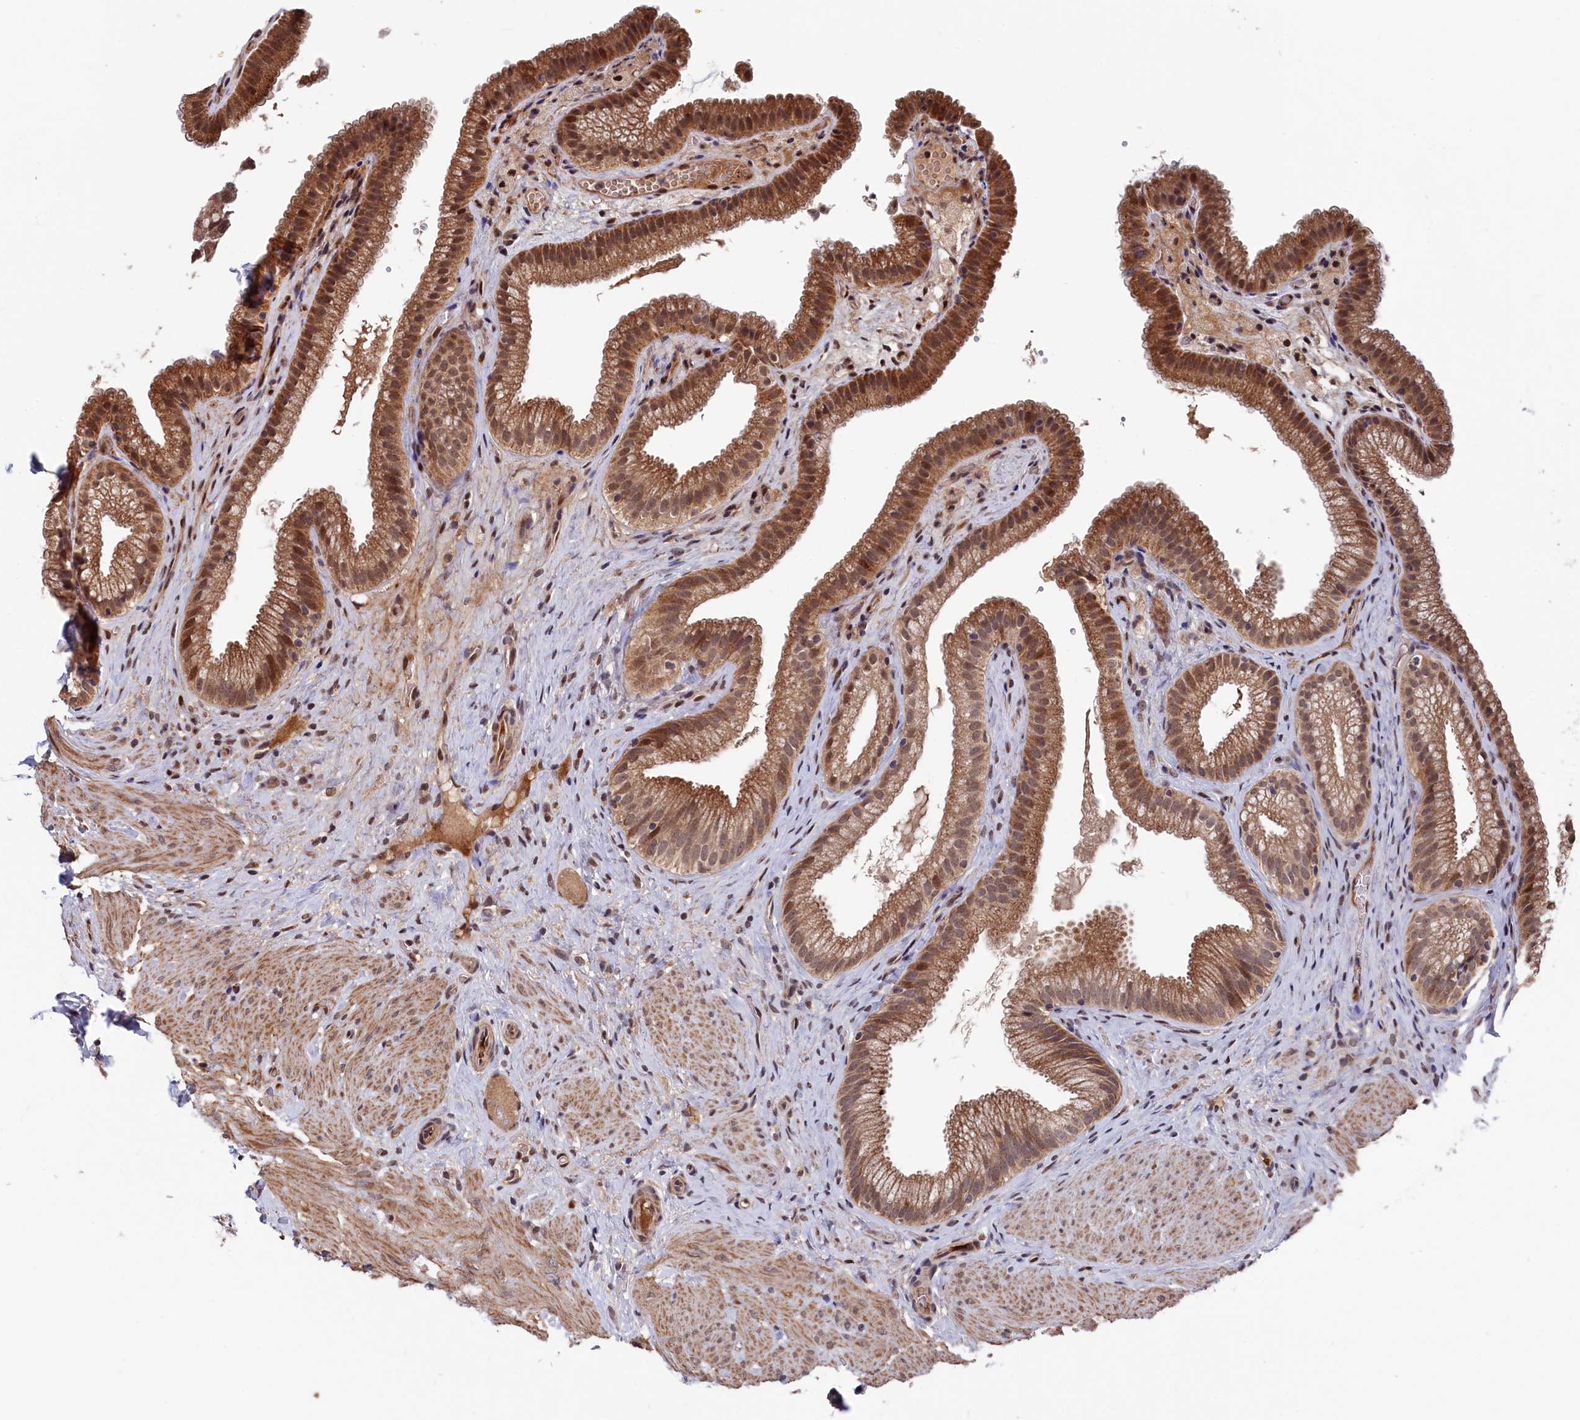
{"staining": {"intensity": "strong", "quantity": ">75%", "location": "cytoplasmic/membranous,nuclear"}, "tissue": "gallbladder", "cell_type": "Glandular cells", "image_type": "normal", "snomed": [{"axis": "morphology", "description": "Normal tissue, NOS"}, {"axis": "morphology", "description": "Inflammation, NOS"}, {"axis": "topography", "description": "Gallbladder"}], "caption": "A micrograph of human gallbladder stained for a protein exhibits strong cytoplasmic/membranous,nuclear brown staining in glandular cells. Using DAB (3,3'-diaminobenzidine) (brown) and hematoxylin (blue) stains, captured at high magnification using brightfield microscopy.", "gene": "CLPX", "patient": {"sex": "male", "age": 51}}